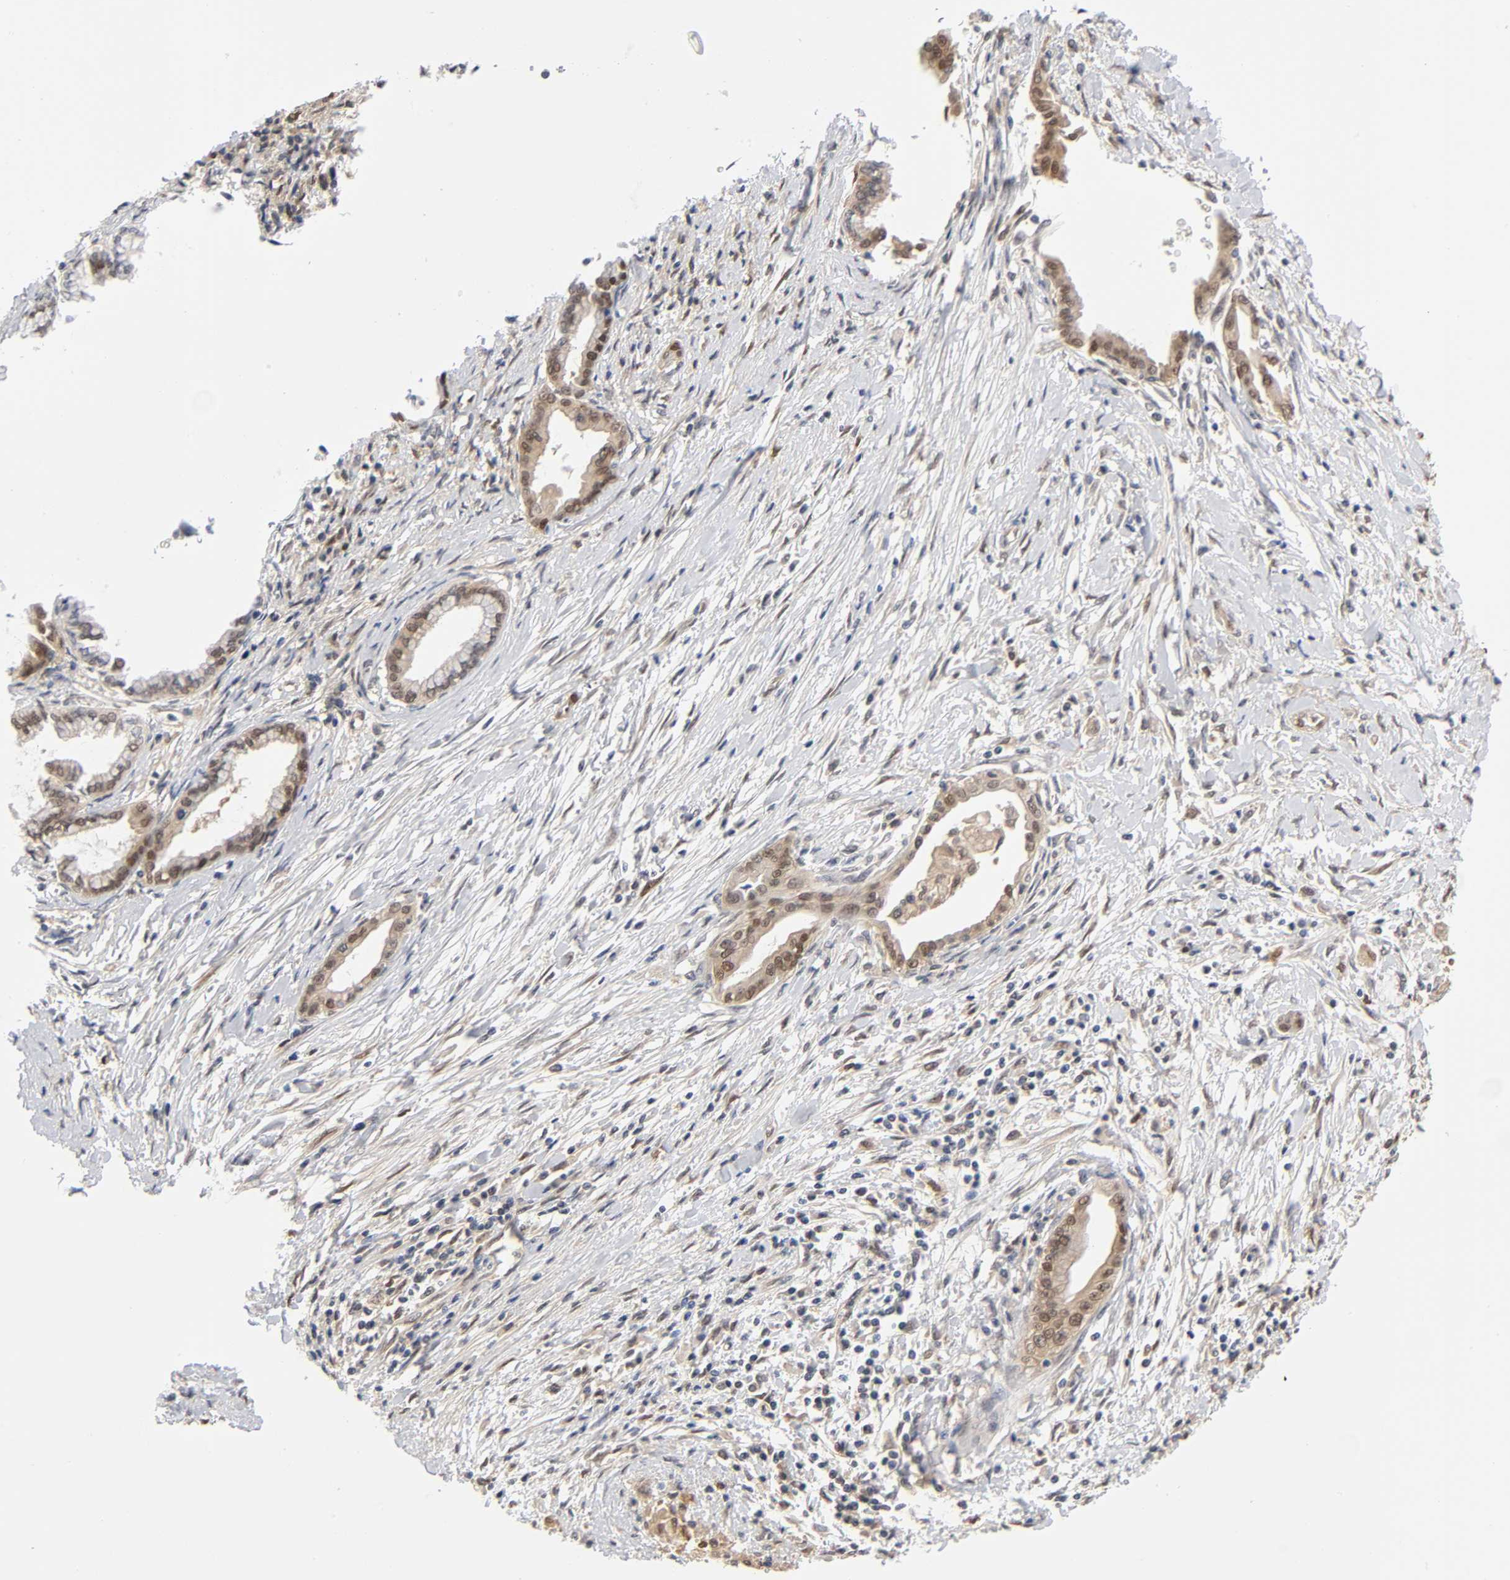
{"staining": {"intensity": "moderate", "quantity": "25%-75%", "location": "cytoplasmic/membranous"}, "tissue": "pancreatic cancer", "cell_type": "Tumor cells", "image_type": "cancer", "snomed": [{"axis": "morphology", "description": "Adenocarcinoma, NOS"}, {"axis": "topography", "description": "Pancreas"}], "caption": "Immunohistochemical staining of human pancreatic cancer (adenocarcinoma) exhibits medium levels of moderate cytoplasmic/membranous protein staining in about 25%-75% of tumor cells.", "gene": "DFFB", "patient": {"sex": "female", "age": 64}}